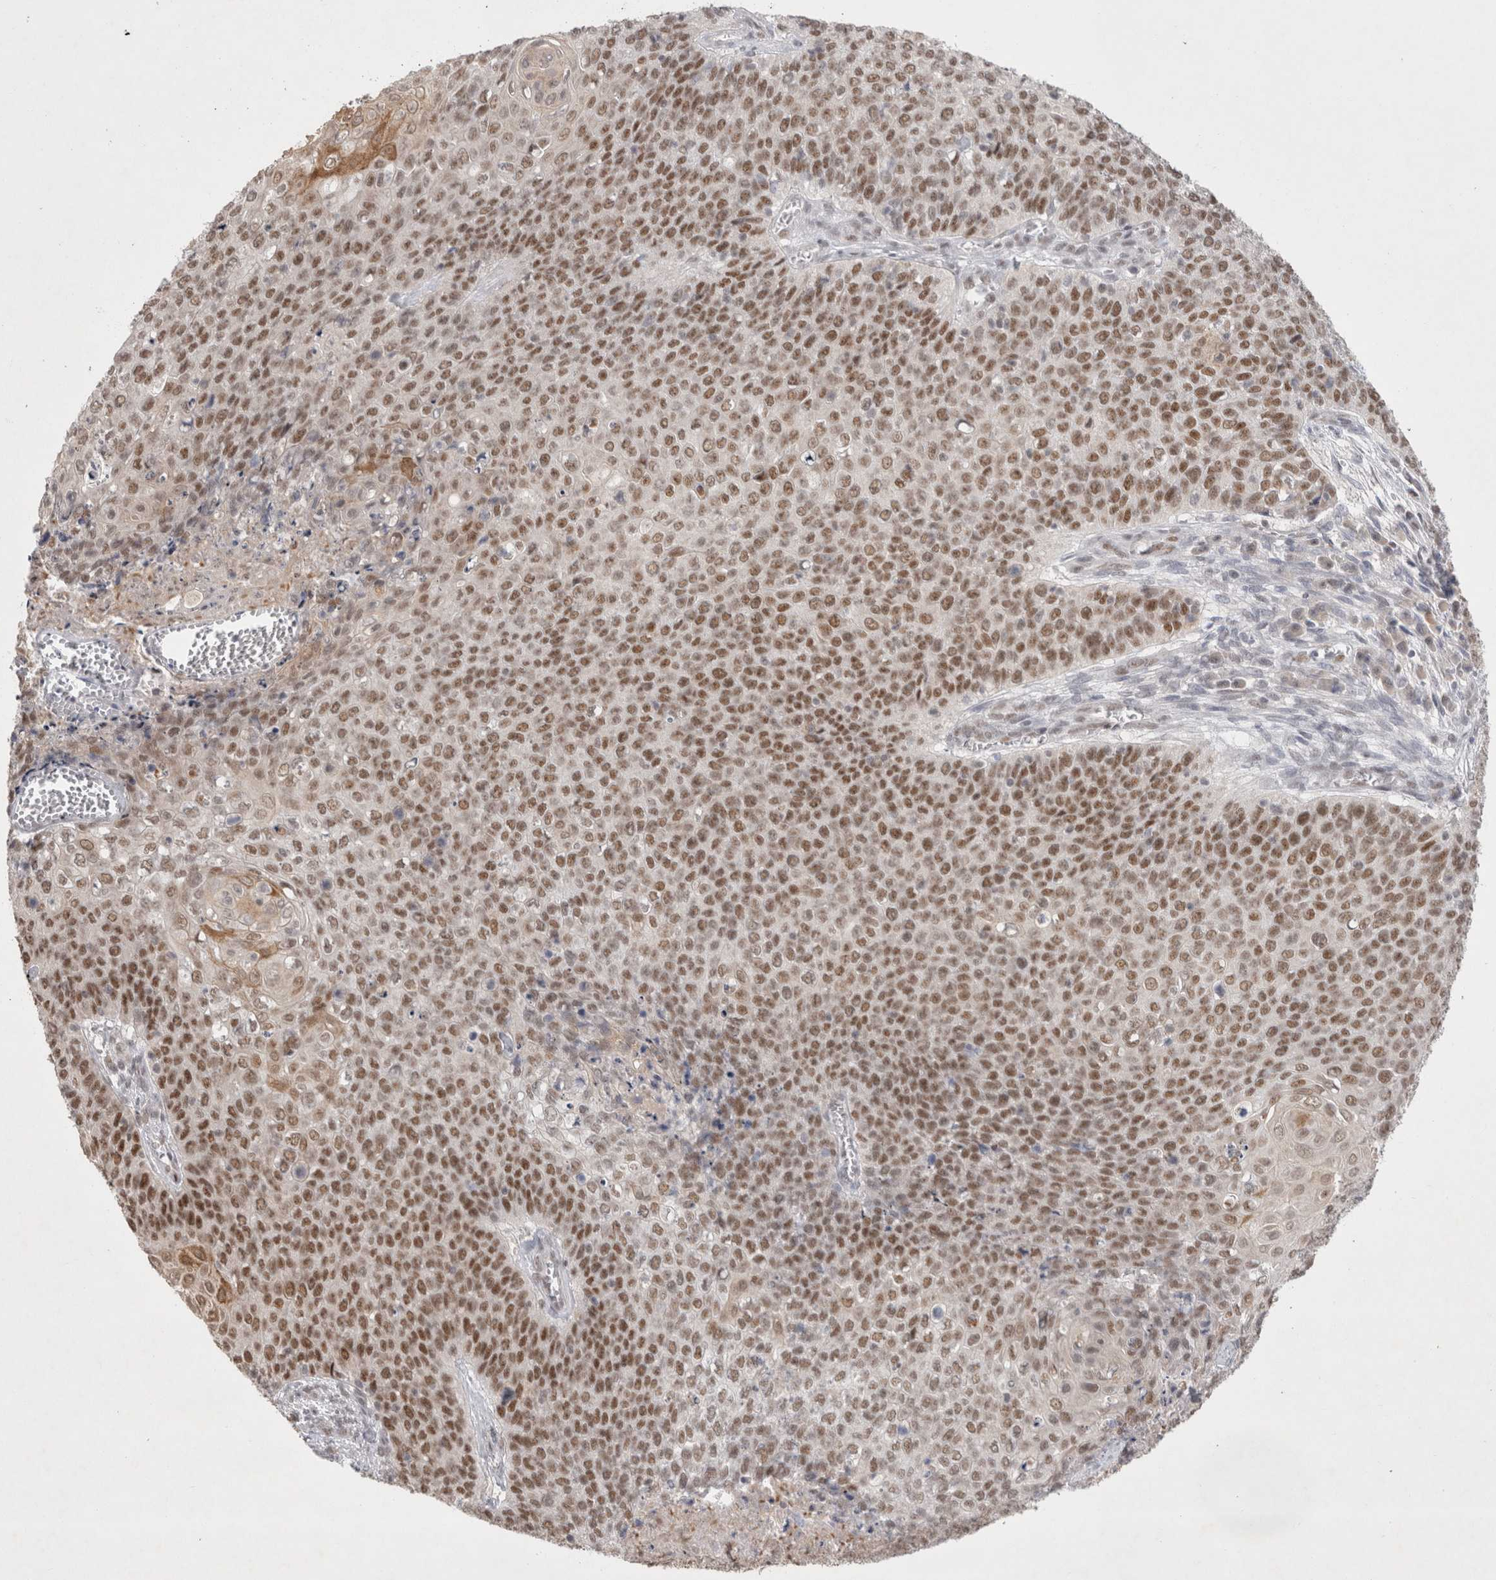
{"staining": {"intensity": "moderate", "quantity": ">75%", "location": "nuclear"}, "tissue": "cervical cancer", "cell_type": "Tumor cells", "image_type": "cancer", "snomed": [{"axis": "morphology", "description": "Squamous cell carcinoma, NOS"}, {"axis": "topography", "description": "Cervix"}], "caption": "Immunohistochemical staining of human cervical cancer (squamous cell carcinoma) demonstrates medium levels of moderate nuclear protein staining in about >75% of tumor cells. (brown staining indicates protein expression, while blue staining denotes nuclei).", "gene": "RECQL4", "patient": {"sex": "female", "age": 39}}